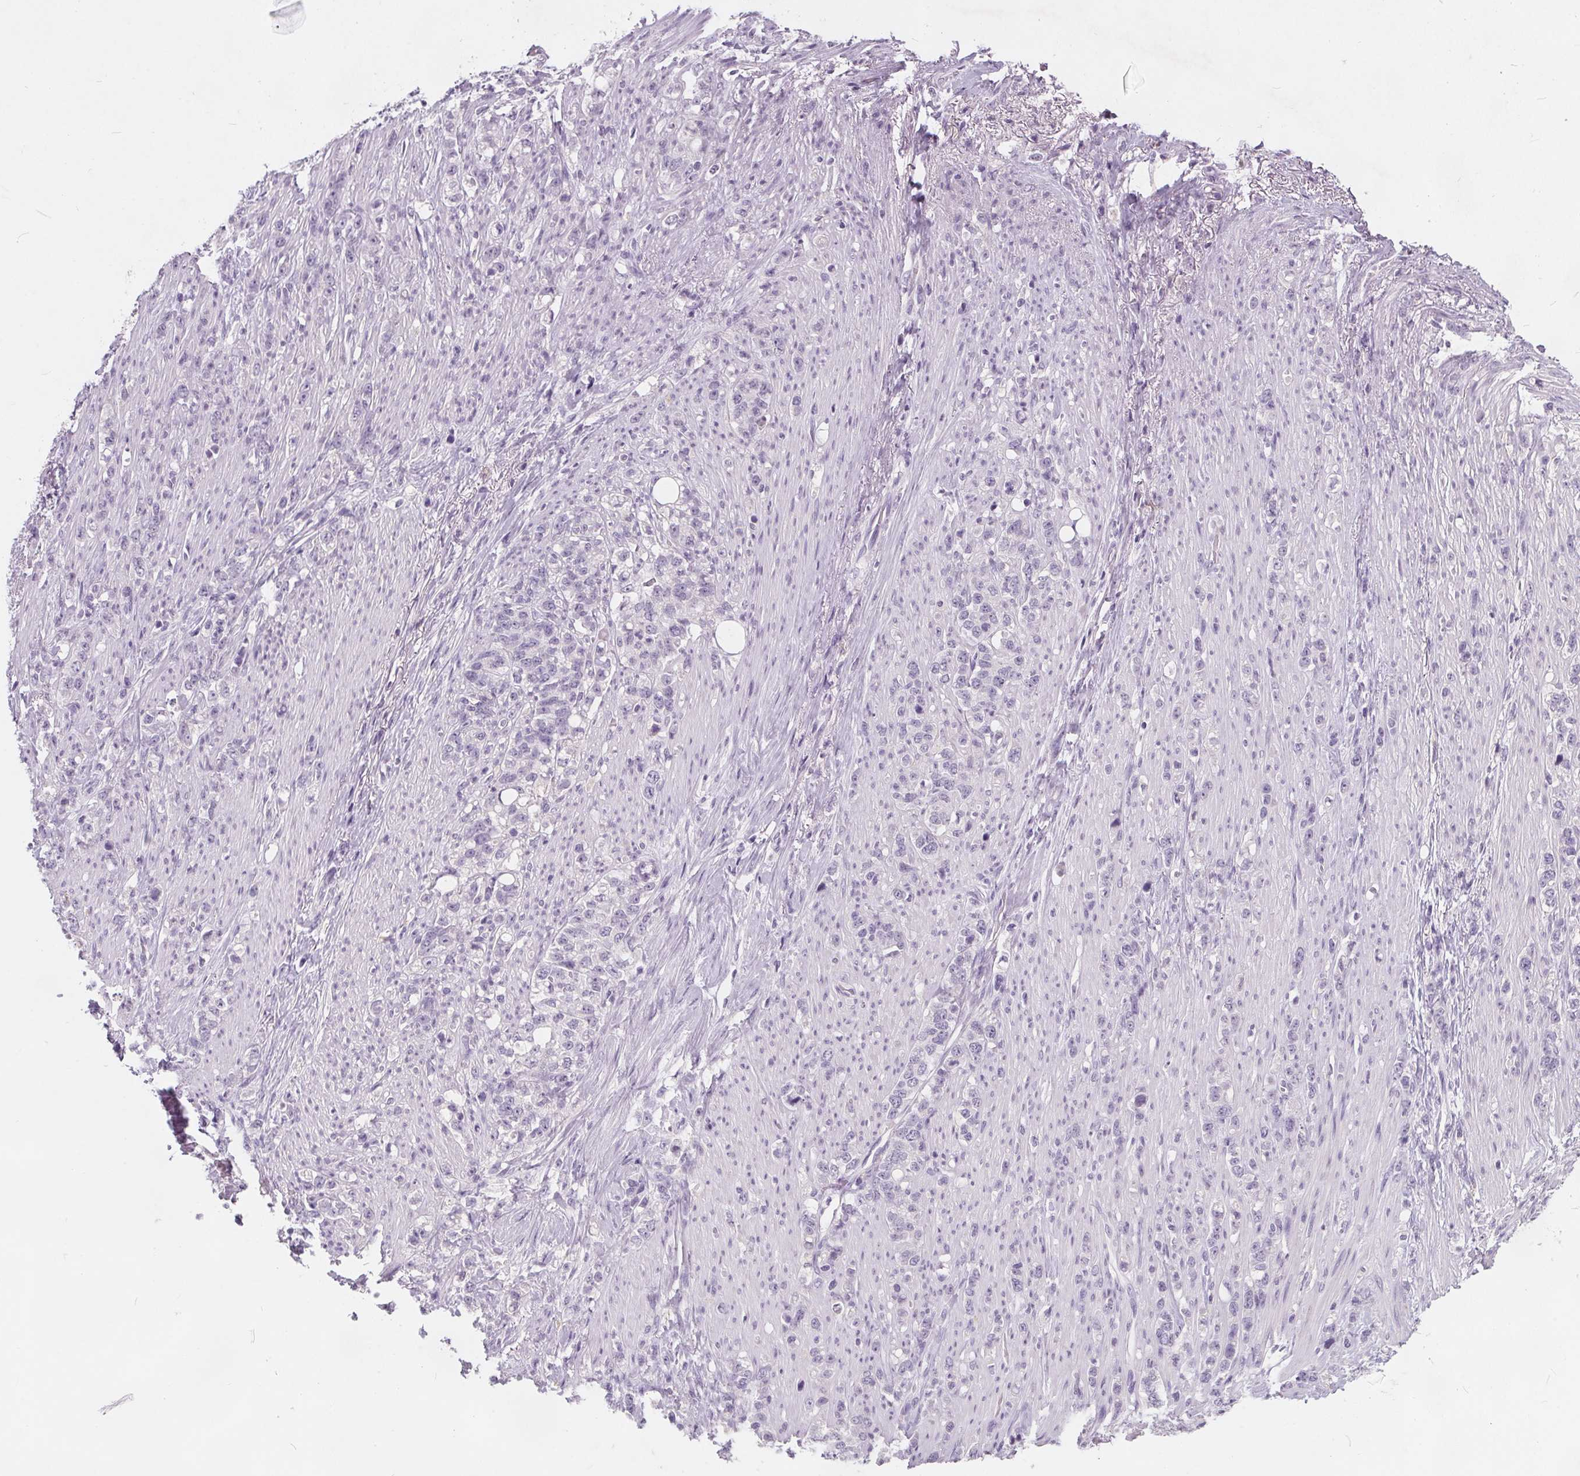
{"staining": {"intensity": "negative", "quantity": "none", "location": "none"}, "tissue": "stomach cancer", "cell_type": "Tumor cells", "image_type": "cancer", "snomed": [{"axis": "morphology", "description": "Adenocarcinoma, NOS"}, {"axis": "topography", "description": "Stomach, lower"}], "caption": "Stomach cancer was stained to show a protein in brown. There is no significant expression in tumor cells.", "gene": "PLA2G2E", "patient": {"sex": "male", "age": 88}}